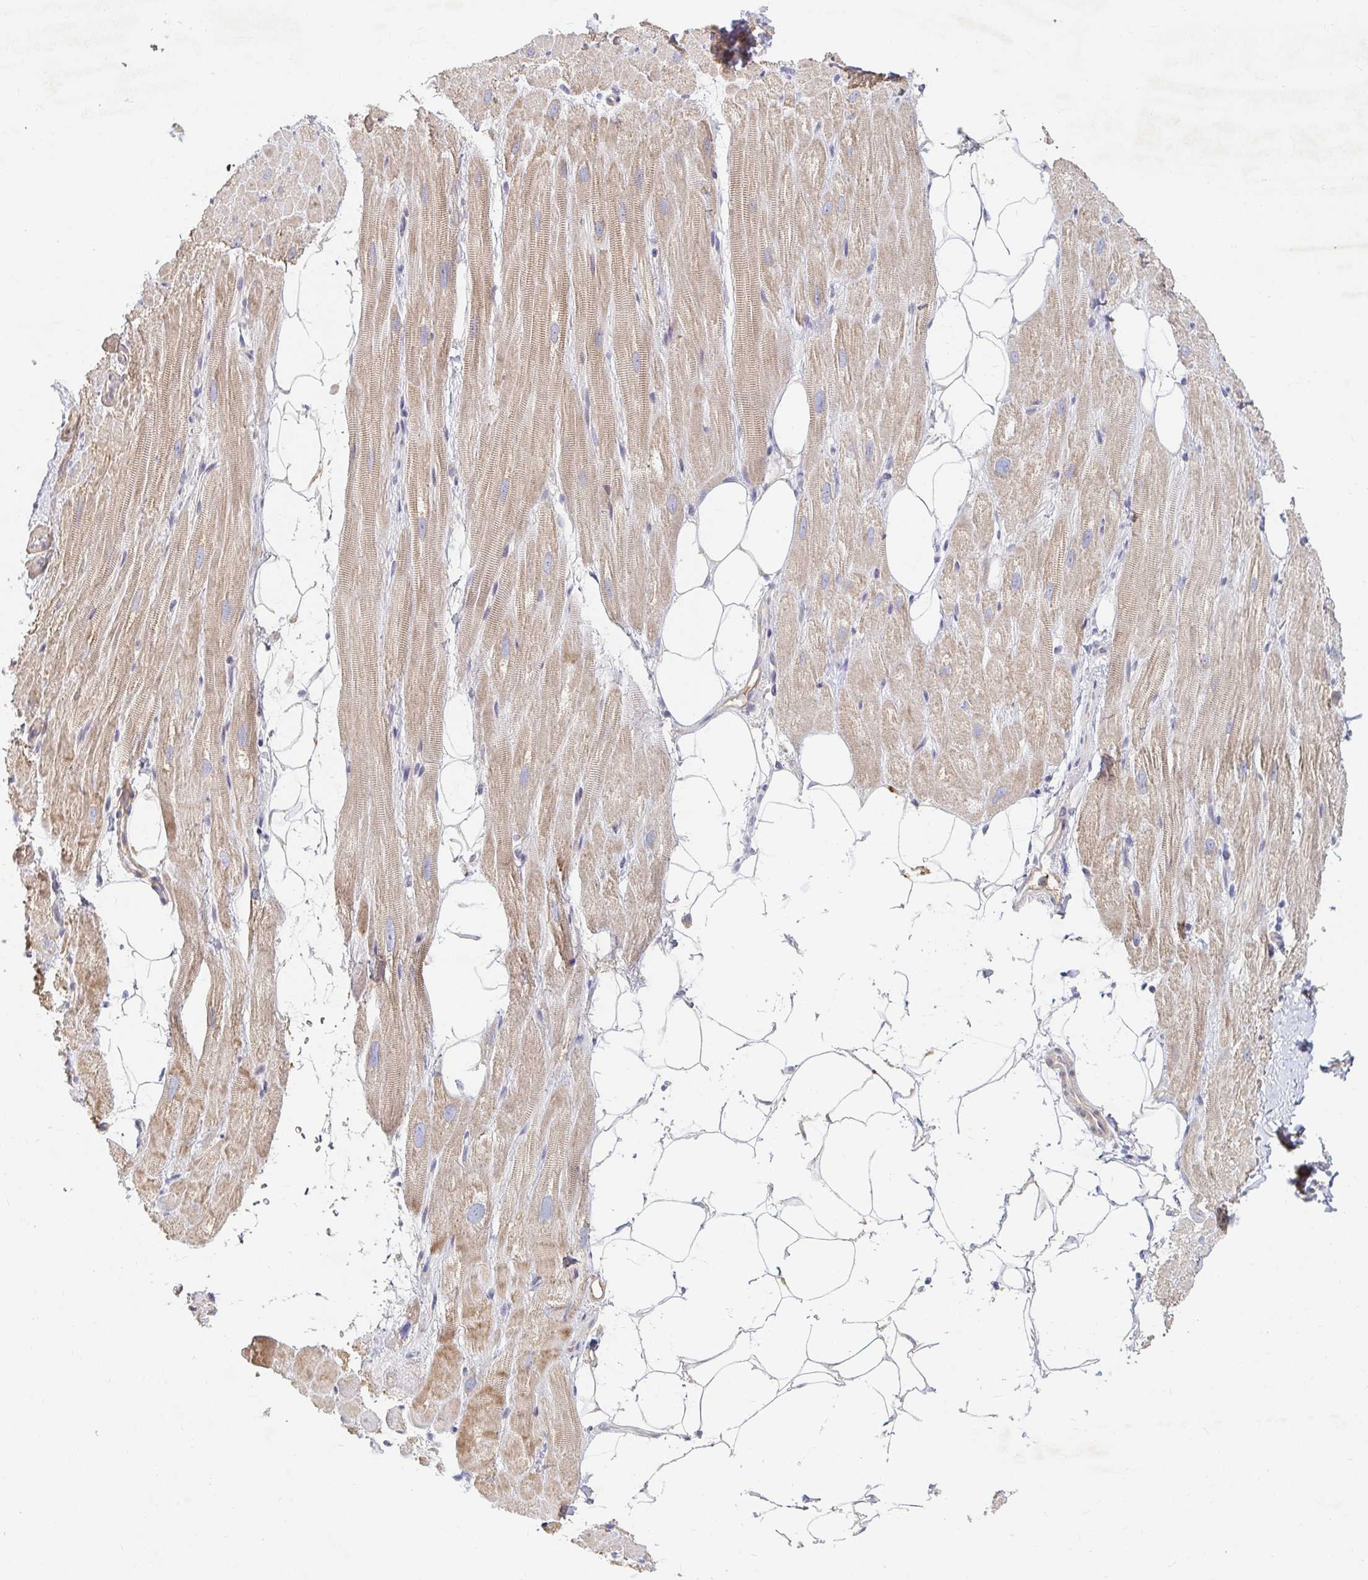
{"staining": {"intensity": "moderate", "quantity": ">75%", "location": "cytoplasmic/membranous"}, "tissue": "heart muscle", "cell_type": "Cardiomyocytes", "image_type": "normal", "snomed": [{"axis": "morphology", "description": "Normal tissue, NOS"}, {"axis": "topography", "description": "Heart"}], "caption": "Protein expression by immunohistochemistry reveals moderate cytoplasmic/membranous positivity in about >75% of cardiomyocytes in normal heart muscle. The staining was performed using DAB (3,3'-diaminobenzidine) to visualize the protein expression in brown, while the nuclei were stained in blue with hematoxylin (Magnification: 20x).", "gene": "NME9", "patient": {"sex": "male", "age": 62}}